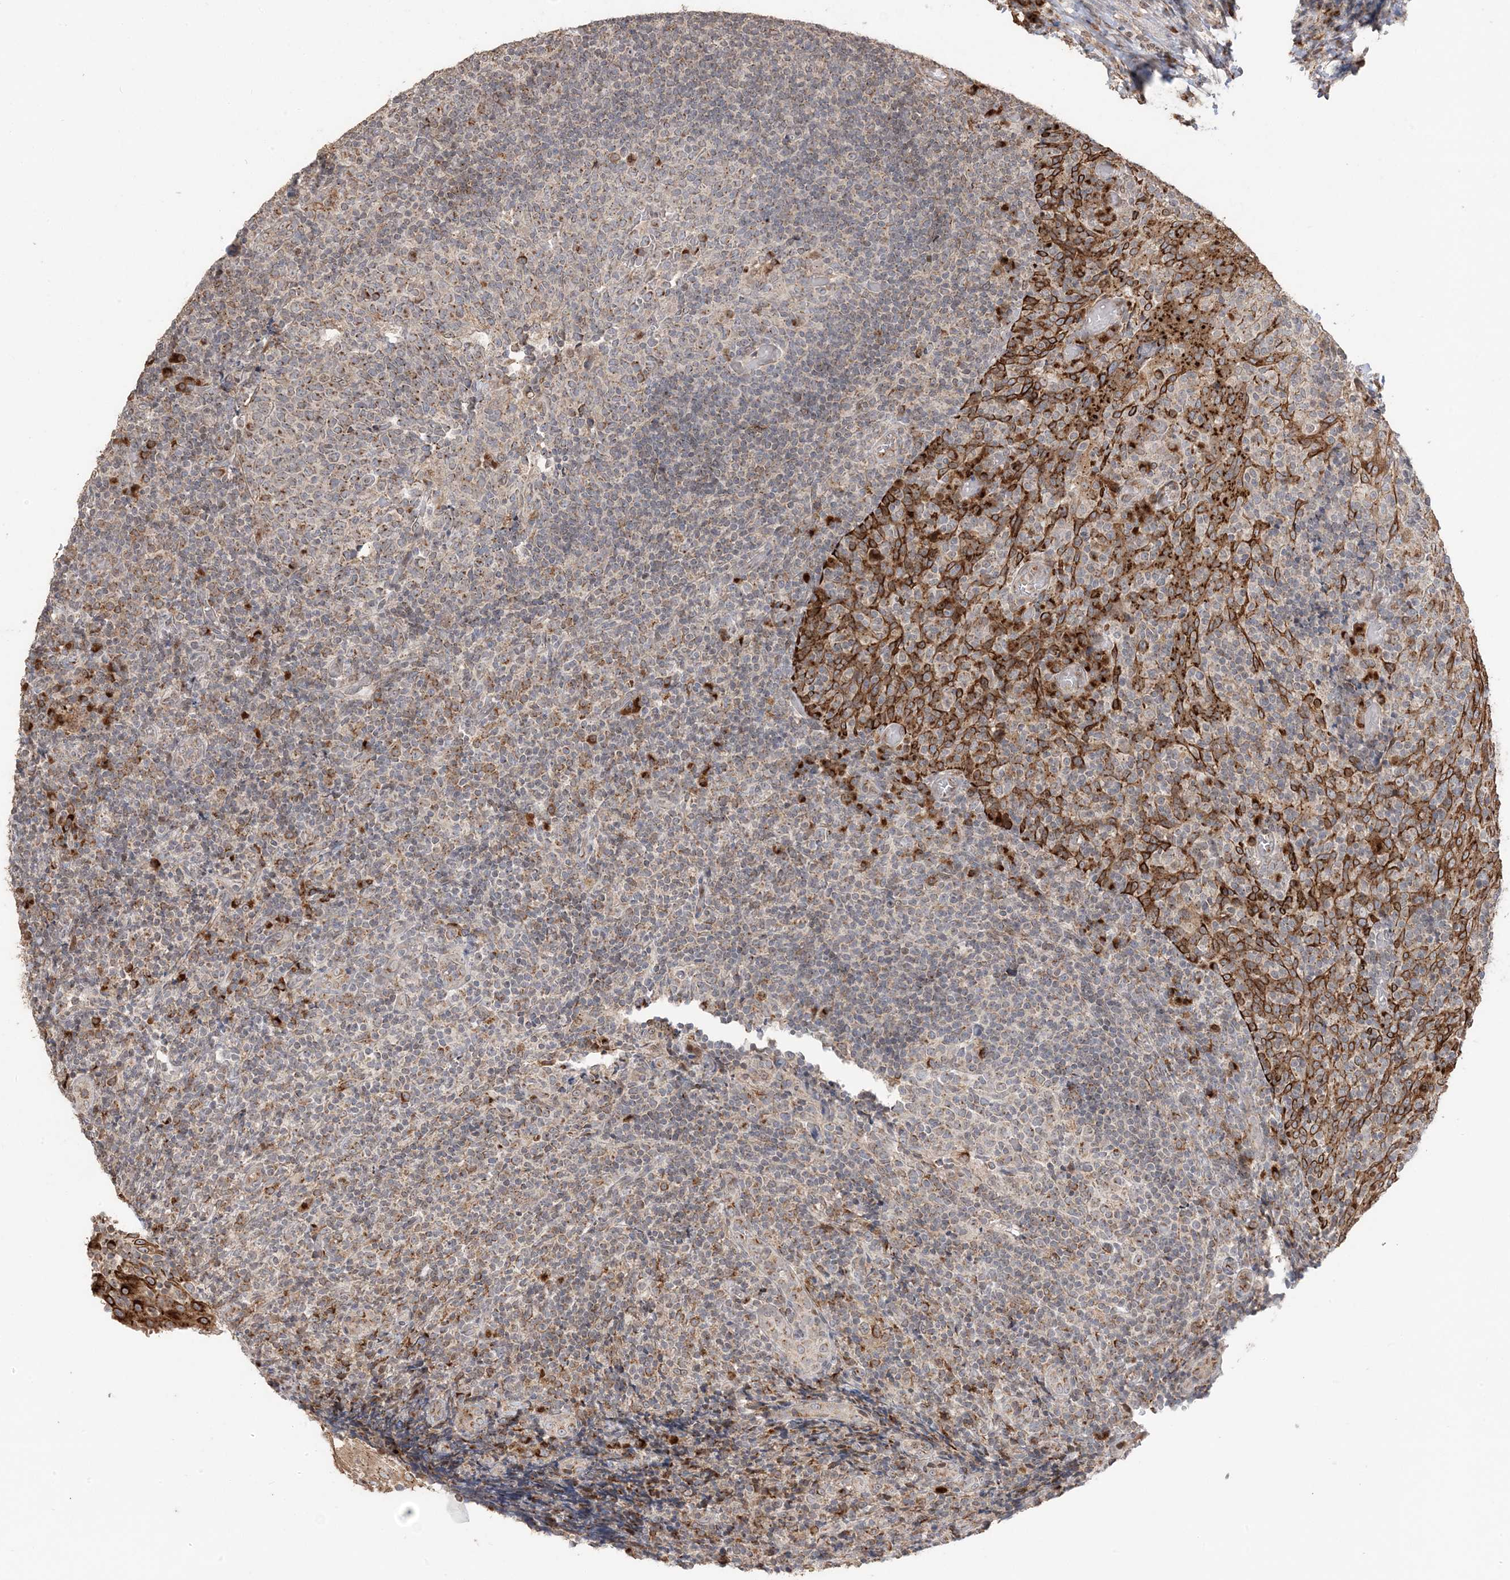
{"staining": {"intensity": "moderate", "quantity": "25%-75%", "location": "cytoplasmic/membranous"}, "tissue": "tonsil", "cell_type": "Germinal center cells", "image_type": "normal", "snomed": [{"axis": "morphology", "description": "Normal tissue, NOS"}, {"axis": "topography", "description": "Tonsil"}], "caption": "Human tonsil stained for a protein (brown) reveals moderate cytoplasmic/membranous positive positivity in approximately 25%-75% of germinal center cells.", "gene": "RER1", "patient": {"sex": "female", "age": 19}}